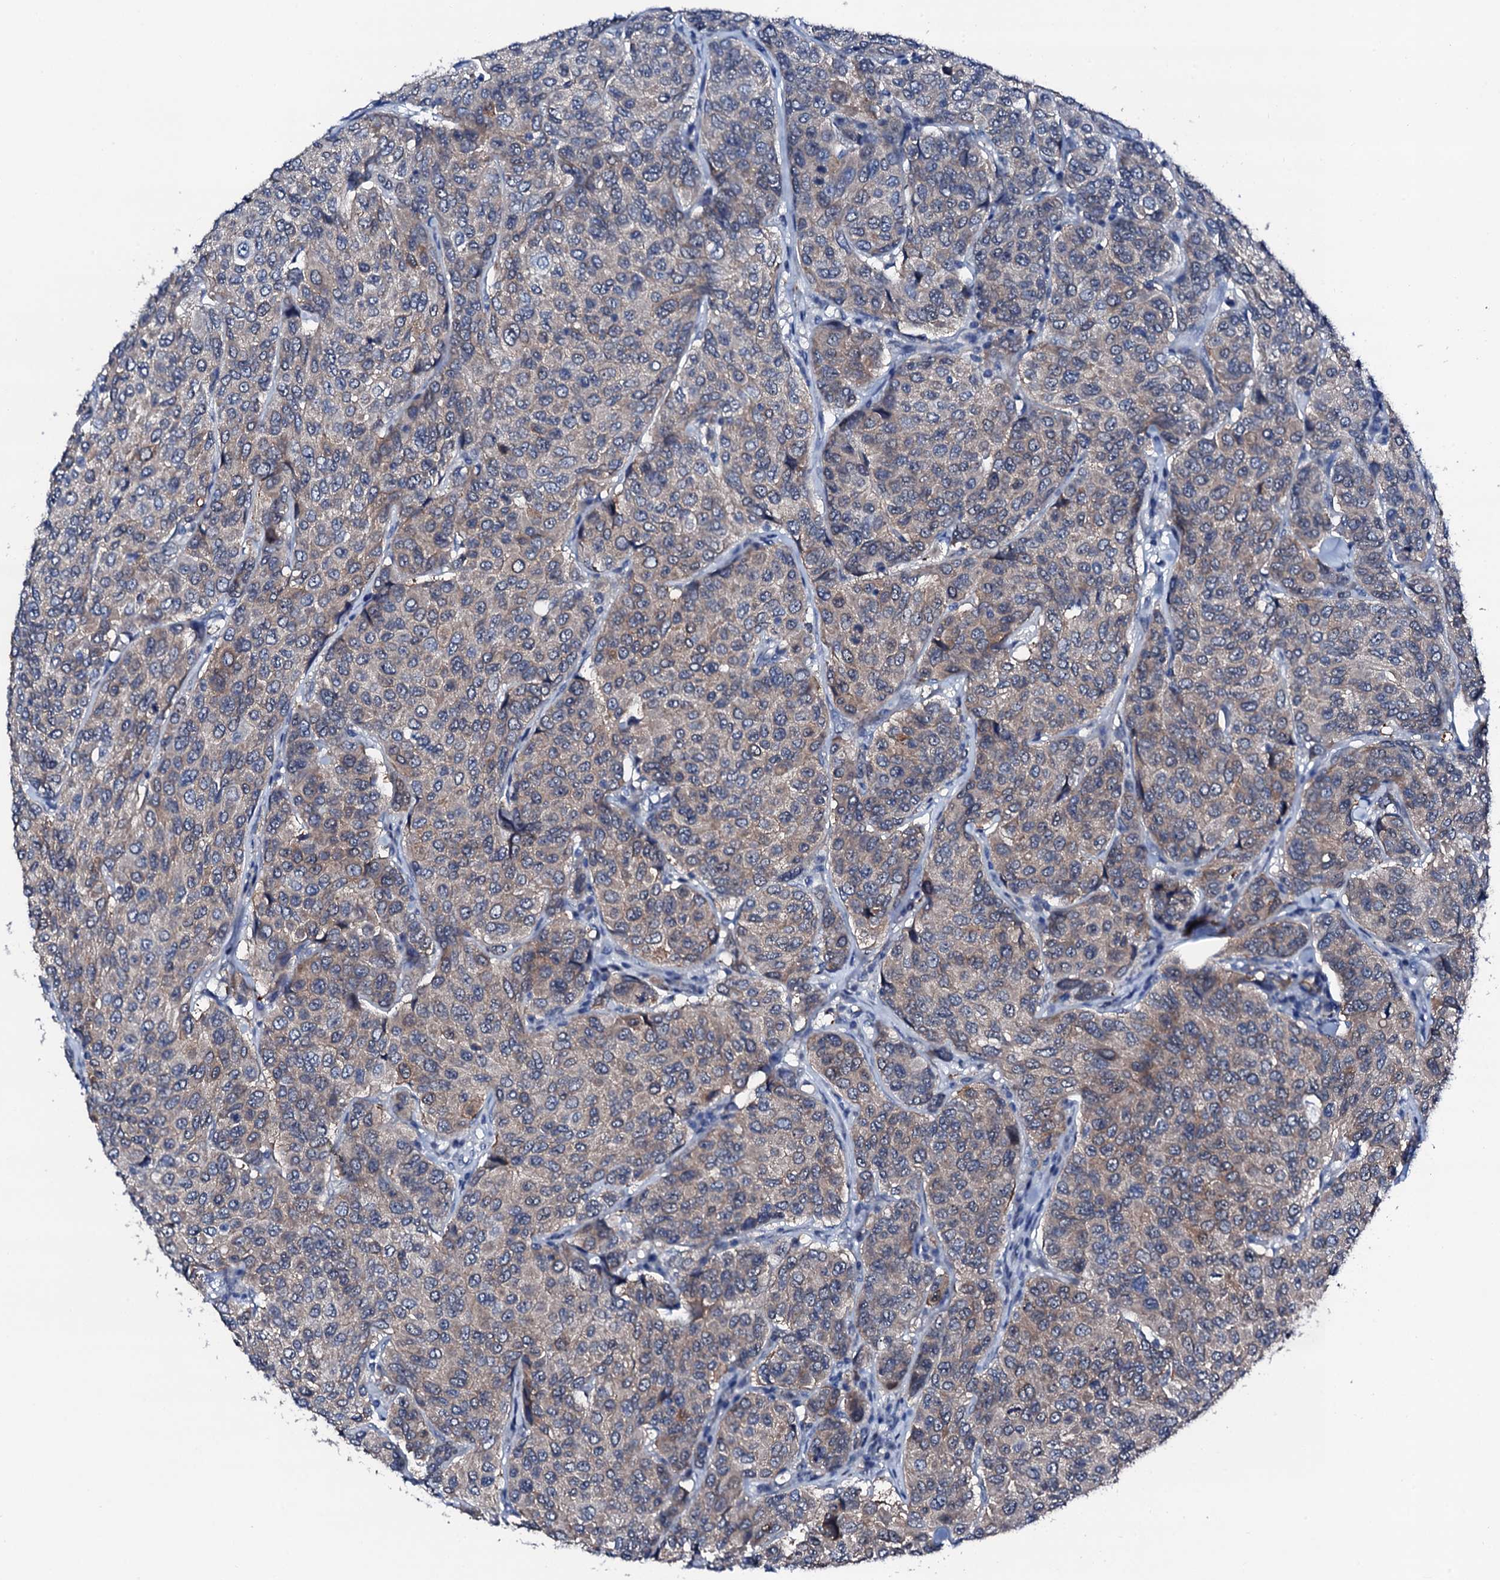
{"staining": {"intensity": "weak", "quantity": "25%-75%", "location": "cytoplasmic/membranous"}, "tissue": "breast cancer", "cell_type": "Tumor cells", "image_type": "cancer", "snomed": [{"axis": "morphology", "description": "Duct carcinoma"}, {"axis": "topography", "description": "Breast"}], "caption": "This micrograph displays invasive ductal carcinoma (breast) stained with immunohistochemistry to label a protein in brown. The cytoplasmic/membranous of tumor cells show weak positivity for the protein. Nuclei are counter-stained blue.", "gene": "TRAFD1", "patient": {"sex": "female", "age": 55}}